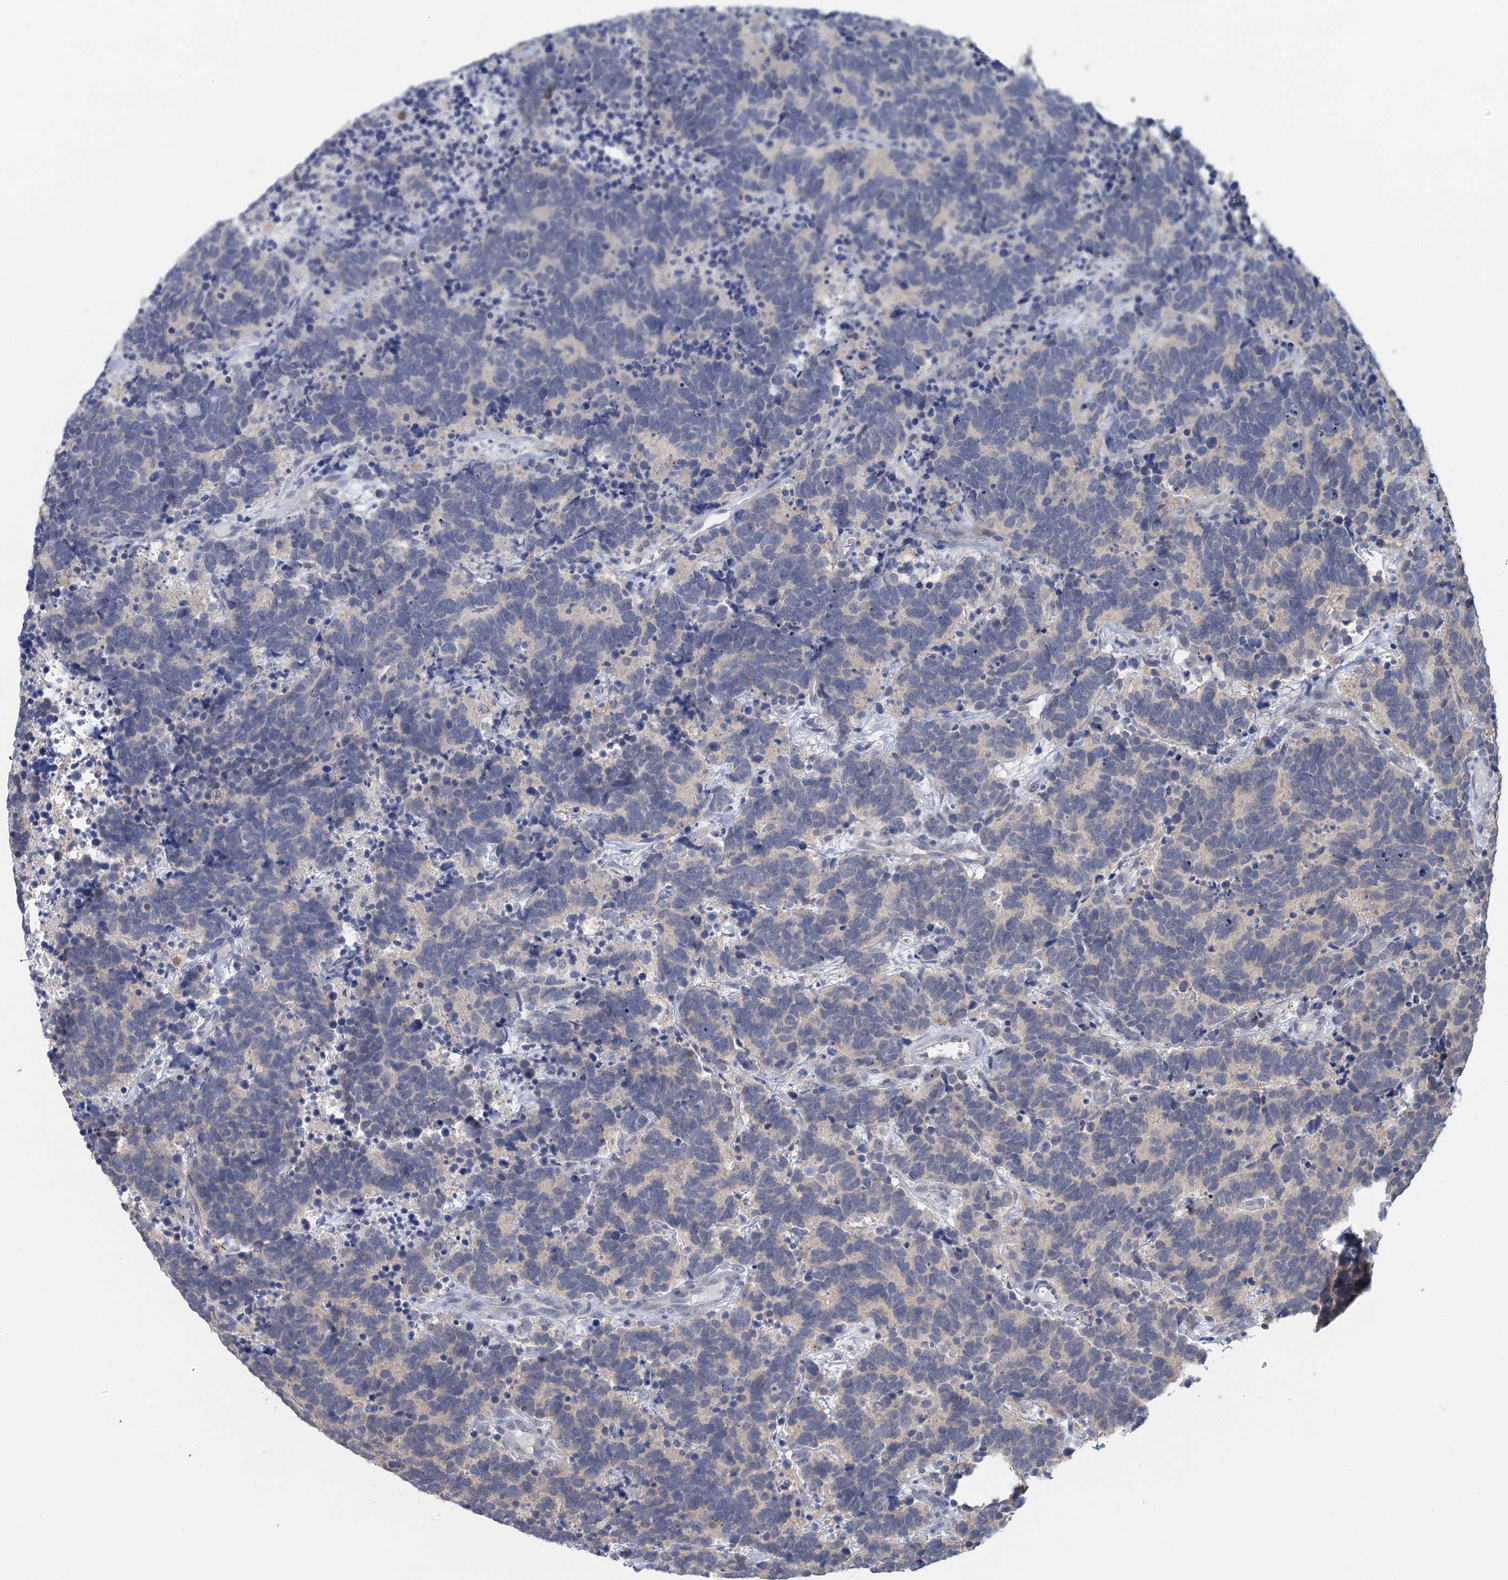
{"staining": {"intensity": "negative", "quantity": "none", "location": "none"}, "tissue": "carcinoid", "cell_type": "Tumor cells", "image_type": "cancer", "snomed": [{"axis": "morphology", "description": "Carcinoma, NOS"}, {"axis": "morphology", "description": "Carcinoid, malignant, NOS"}, {"axis": "topography", "description": "Urinary bladder"}], "caption": "Immunohistochemistry photomicrograph of human carcinoid stained for a protein (brown), which displays no expression in tumor cells.", "gene": "MYO7B", "patient": {"sex": "male", "age": 57}}